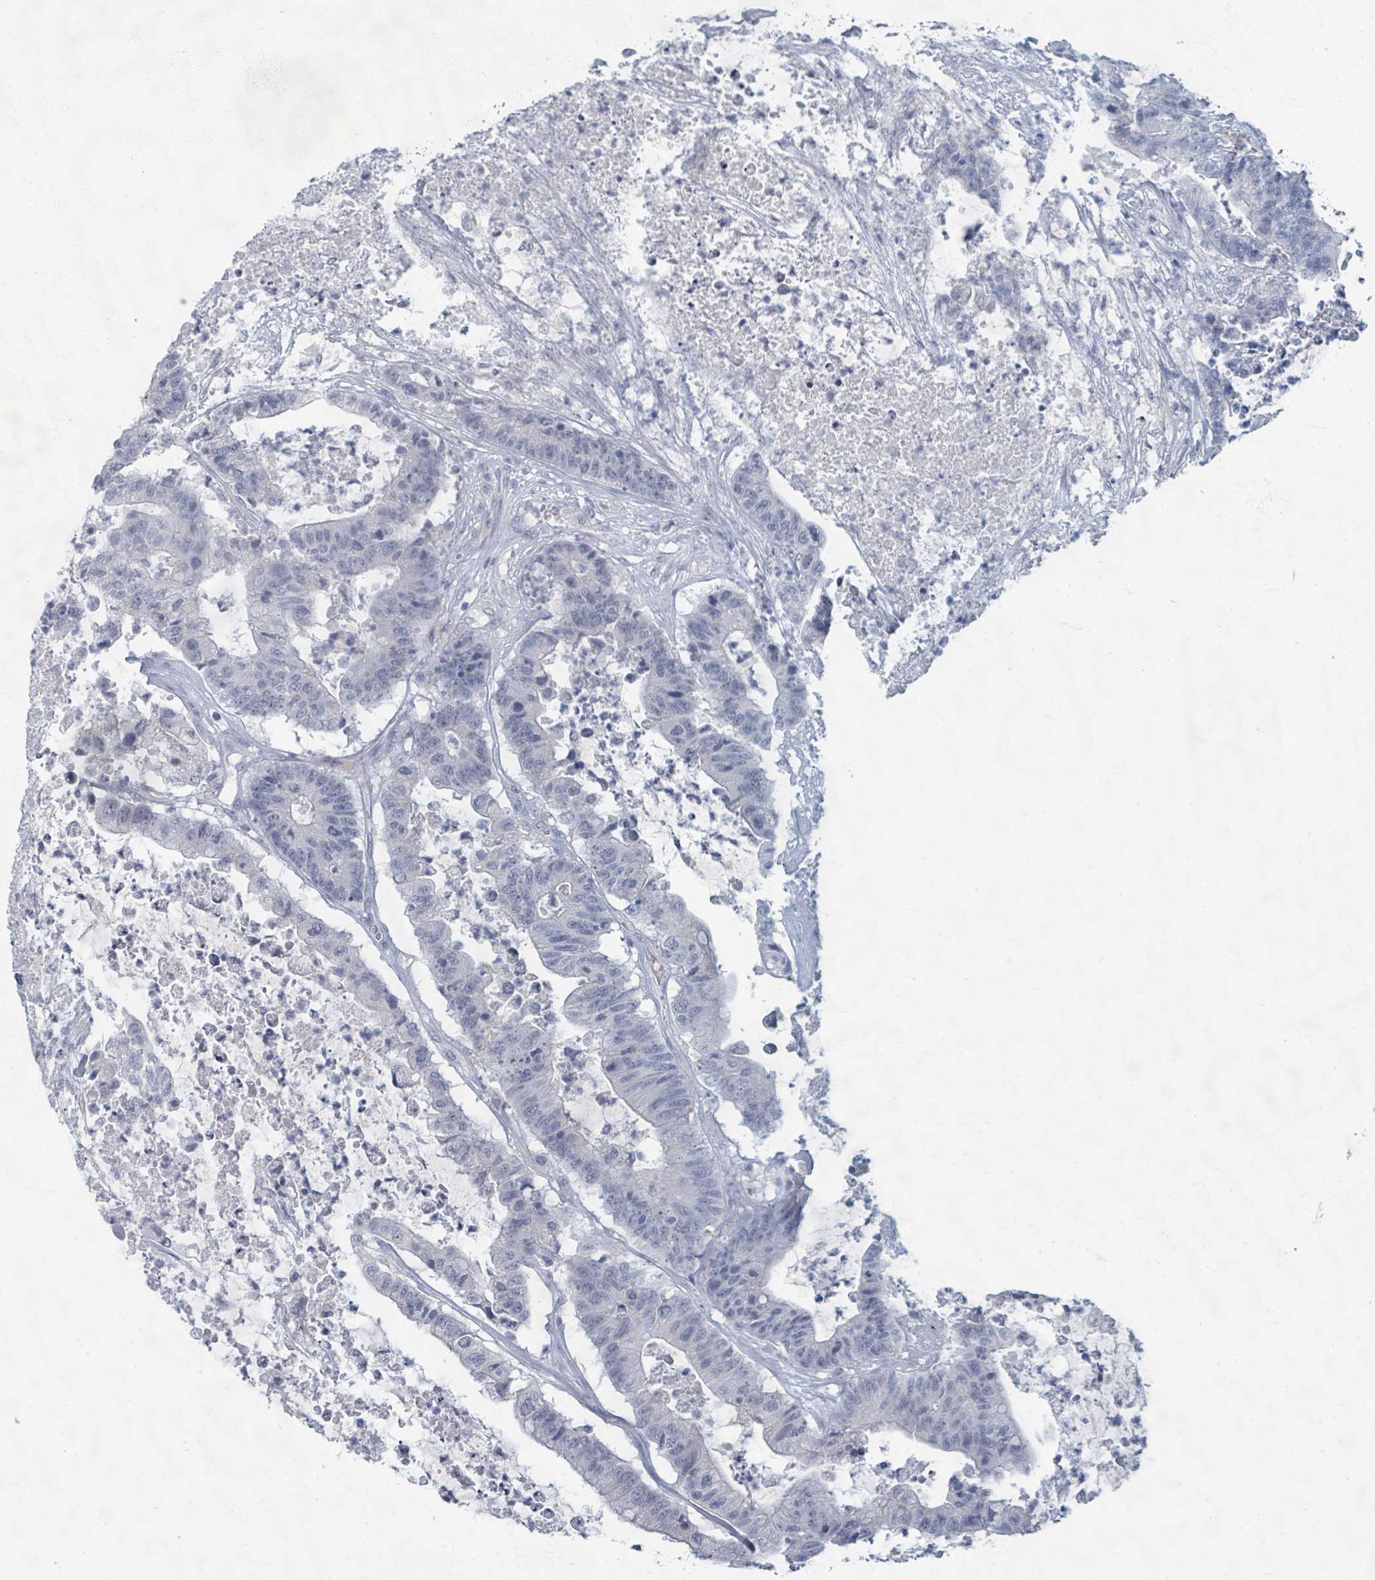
{"staining": {"intensity": "negative", "quantity": "none", "location": "none"}, "tissue": "colorectal cancer", "cell_type": "Tumor cells", "image_type": "cancer", "snomed": [{"axis": "morphology", "description": "Adenocarcinoma, NOS"}, {"axis": "topography", "description": "Colon"}], "caption": "DAB (3,3'-diaminobenzidine) immunohistochemical staining of human adenocarcinoma (colorectal) shows no significant staining in tumor cells.", "gene": "WNT11", "patient": {"sex": "female", "age": 84}}